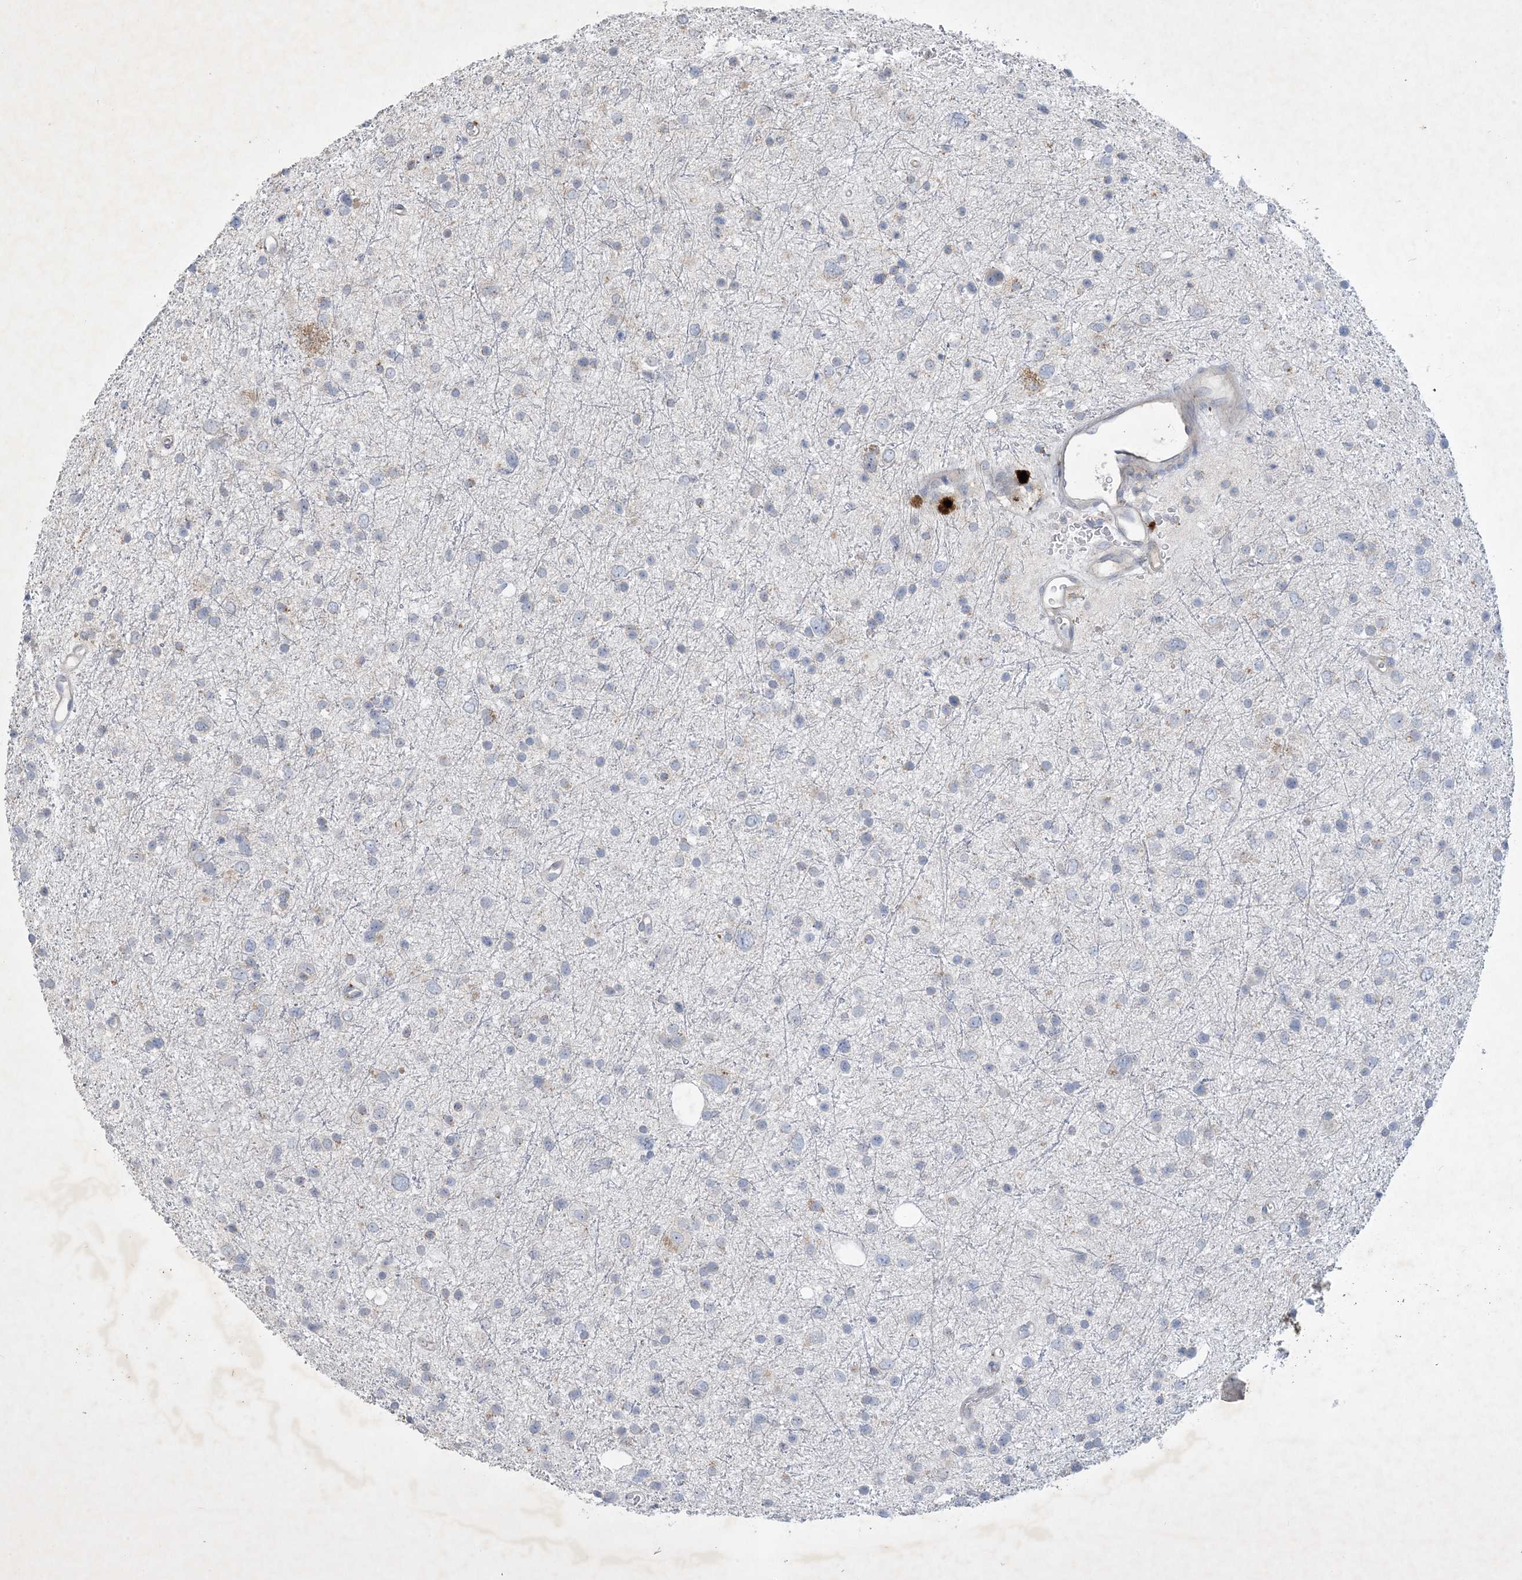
{"staining": {"intensity": "negative", "quantity": "none", "location": "none"}, "tissue": "glioma", "cell_type": "Tumor cells", "image_type": "cancer", "snomed": [{"axis": "morphology", "description": "Glioma, malignant, Low grade"}, {"axis": "topography", "description": "Brain"}], "caption": "Tumor cells are negative for brown protein staining in malignant low-grade glioma.", "gene": "MRPS18A", "patient": {"sex": "female", "age": 37}}